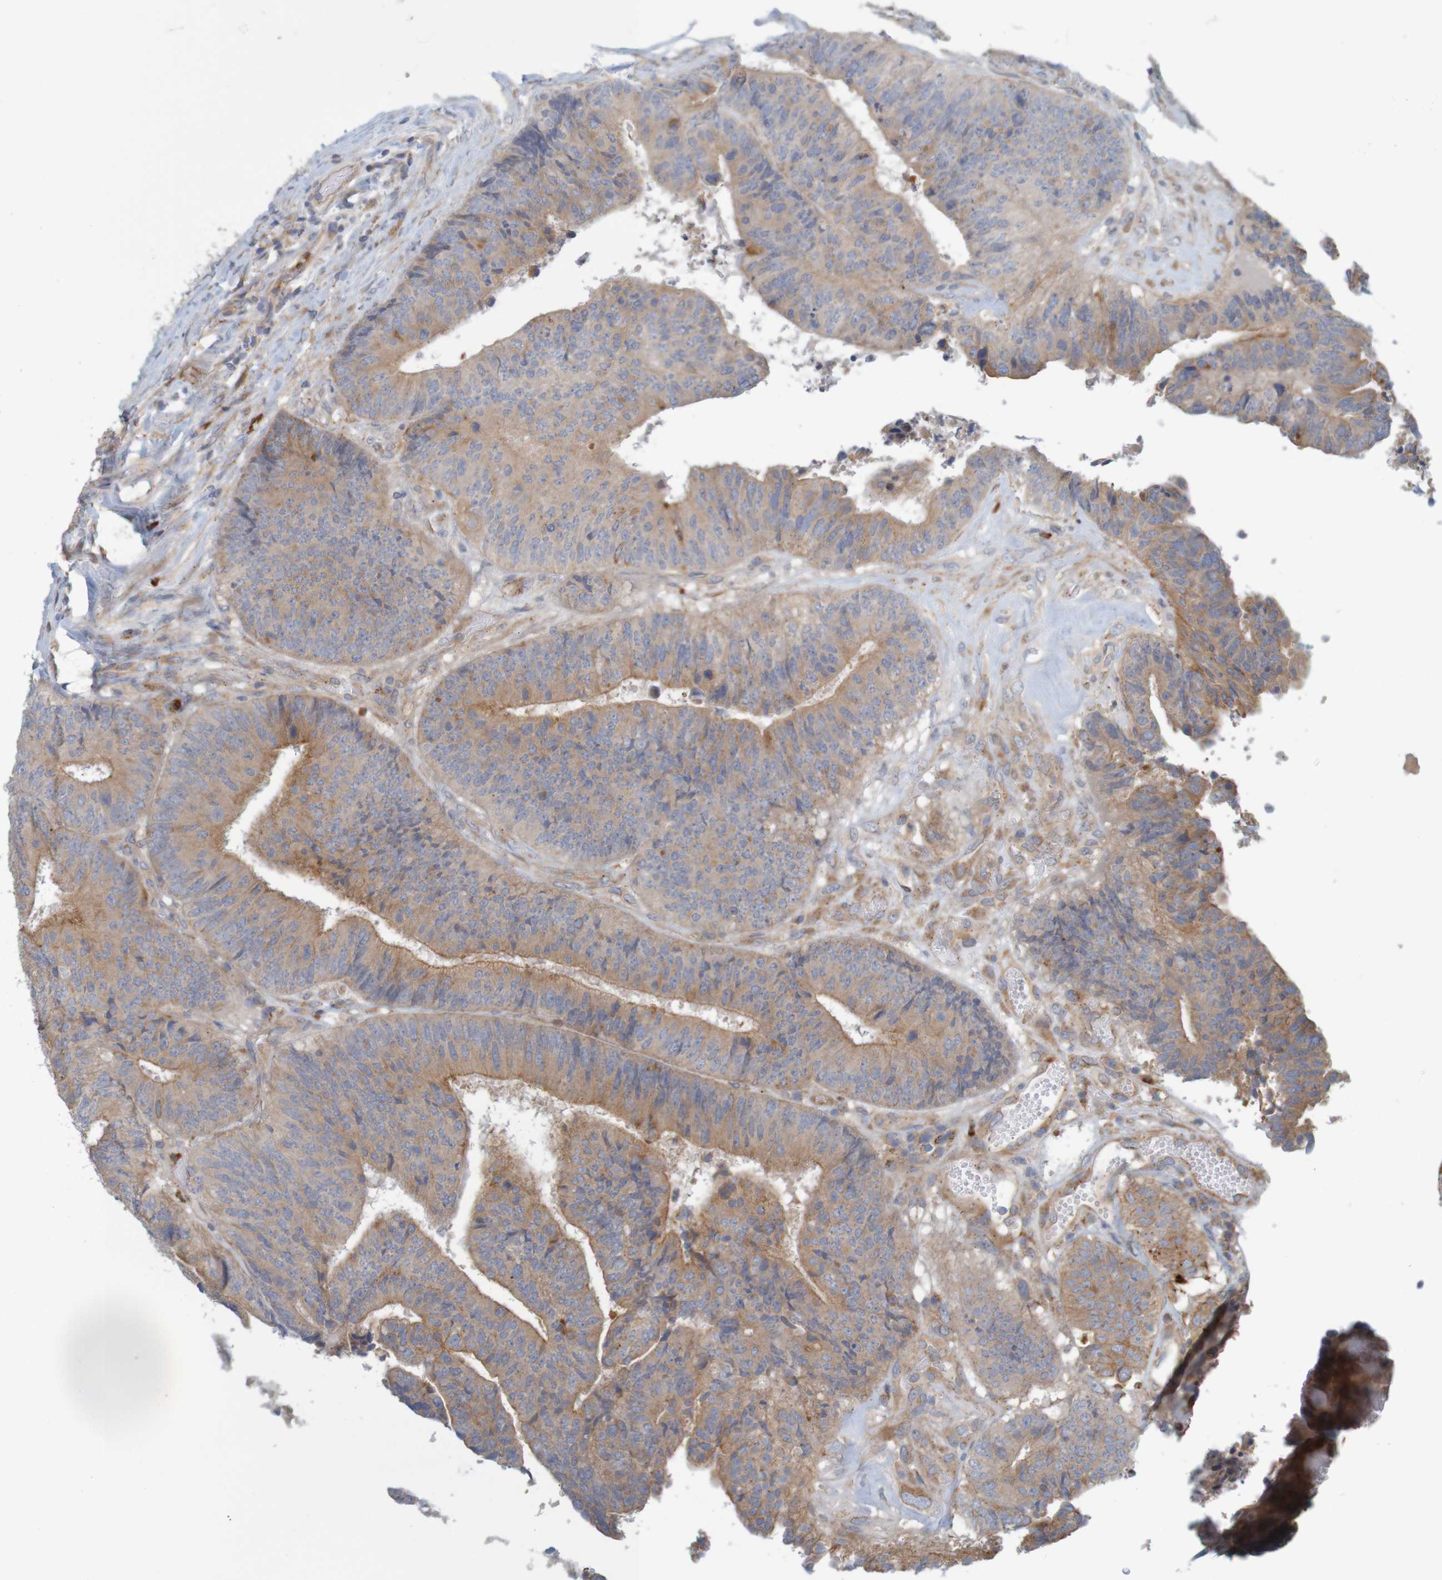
{"staining": {"intensity": "weak", "quantity": ">75%", "location": "cytoplasmic/membranous"}, "tissue": "colorectal cancer", "cell_type": "Tumor cells", "image_type": "cancer", "snomed": [{"axis": "morphology", "description": "Adenocarcinoma, NOS"}, {"axis": "topography", "description": "Rectum"}], "caption": "Immunohistochemistry image of neoplastic tissue: colorectal adenocarcinoma stained using immunohistochemistry (IHC) exhibits low levels of weak protein expression localized specifically in the cytoplasmic/membranous of tumor cells, appearing as a cytoplasmic/membranous brown color.", "gene": "KRT23", "patient": {"sex": "male", "age": 72}}